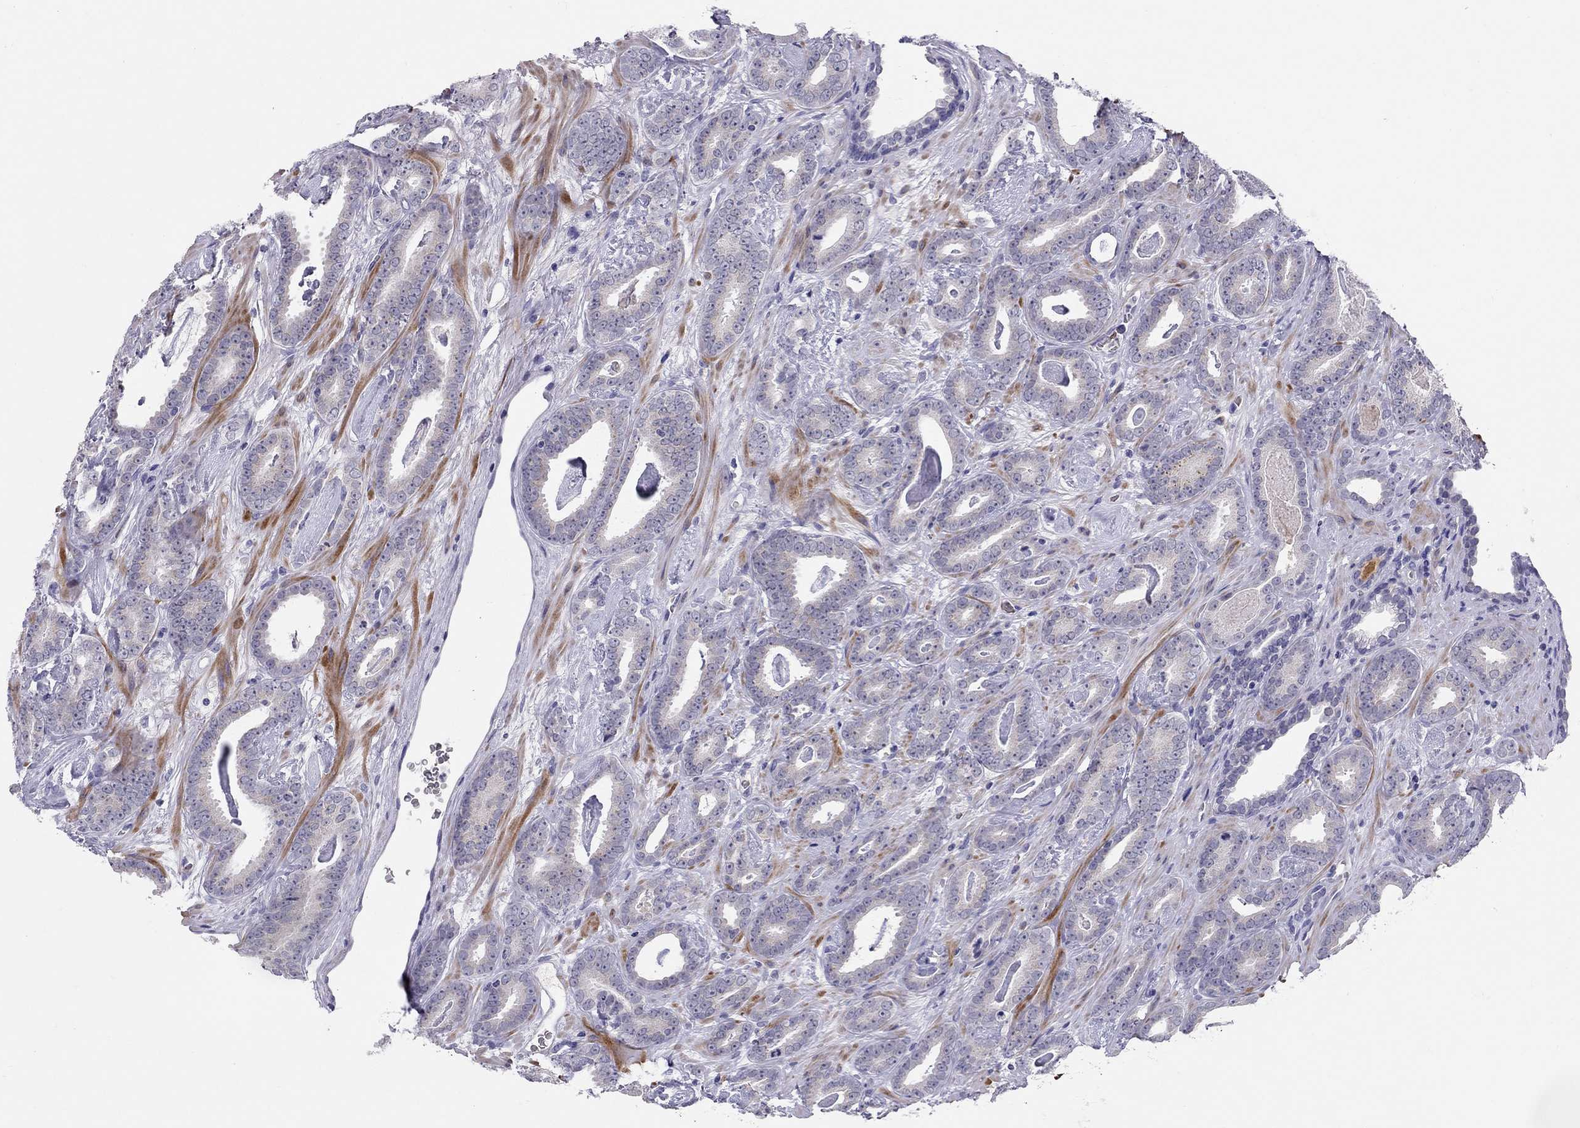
{"staining": {"intensity": "negative", "quantity": "none", "location": "none"}, "tissue": "prostate cancer", "cell_type": "Tumor cells", "image_type": "cancer", "snomed": [{"axis": "morphology", "description": "Adenocarcinoma, Medium grade"}, {"axis": "topography", "description": "Prostate and seminal vesicle, NOS"}, {"axis": "topography", "description": "Prostate"}], "caption": "Human prostate adenocarcinoma (medium-grade) stained for a protein using IHC displays no expression in tumor cells.", "gene": "FRMD1", "patient": {"sex": "male", "age": 54}}